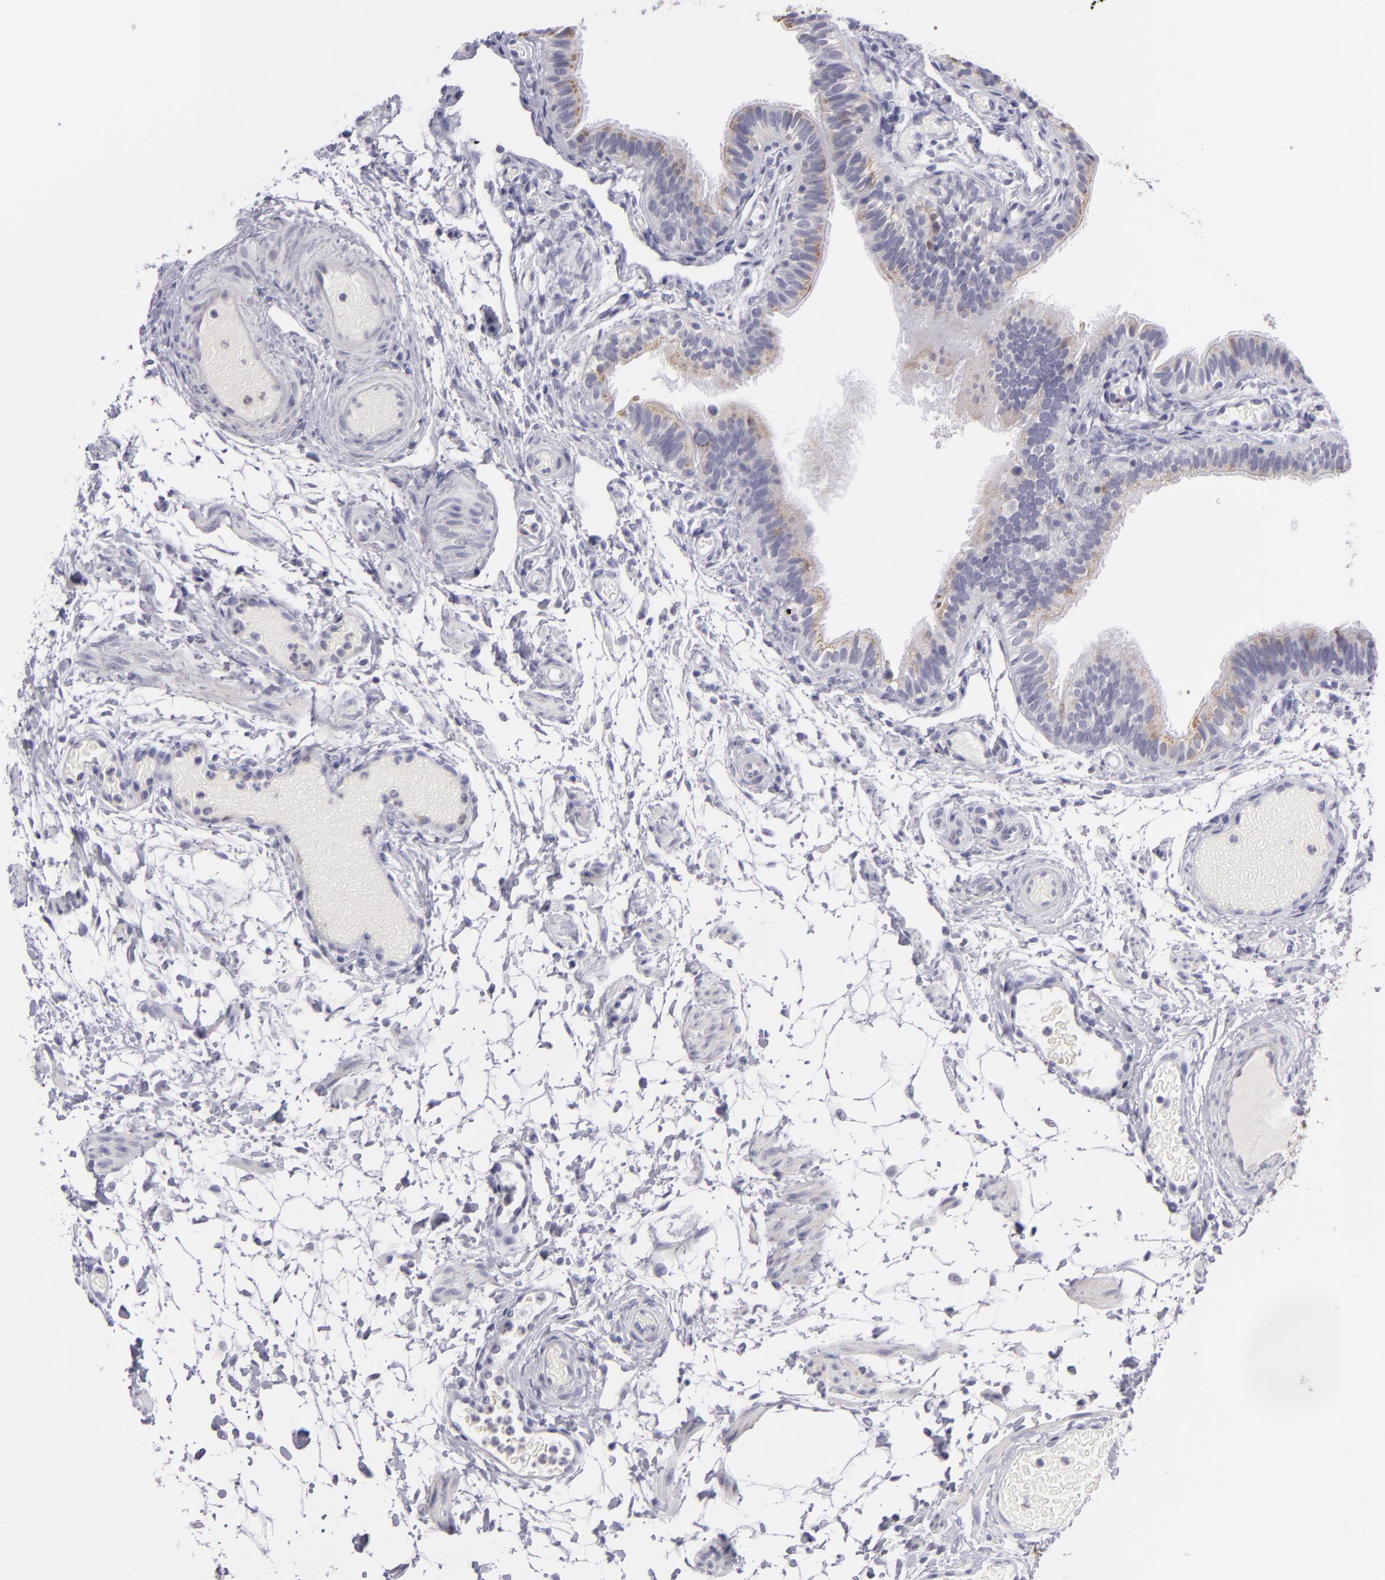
{"staining": {"intensity": "weak", "quantity": "25%-75%", "location": "cytoplasmic/membranous"}, "tissue": "fallopian tube", "cell_type": "Glandular cells", "image_type": "normal", "snomed": [{"axis": "morphology", "description": "Normal tissue, NOS"}, {"axis": "morphology", "description": "Dermoid, NOS"}, {"axis": "topography", "description": "Fallopian tube"}], "caption": "About 25%-75% of glandular cells in benign human fallopian tube exhibit weak cytoplasmic/membranous protein positivity as visualized by brown immunohistochemical staining.", "gene": "TNNC1", "patient": {"sex": "female", "age": 33}}